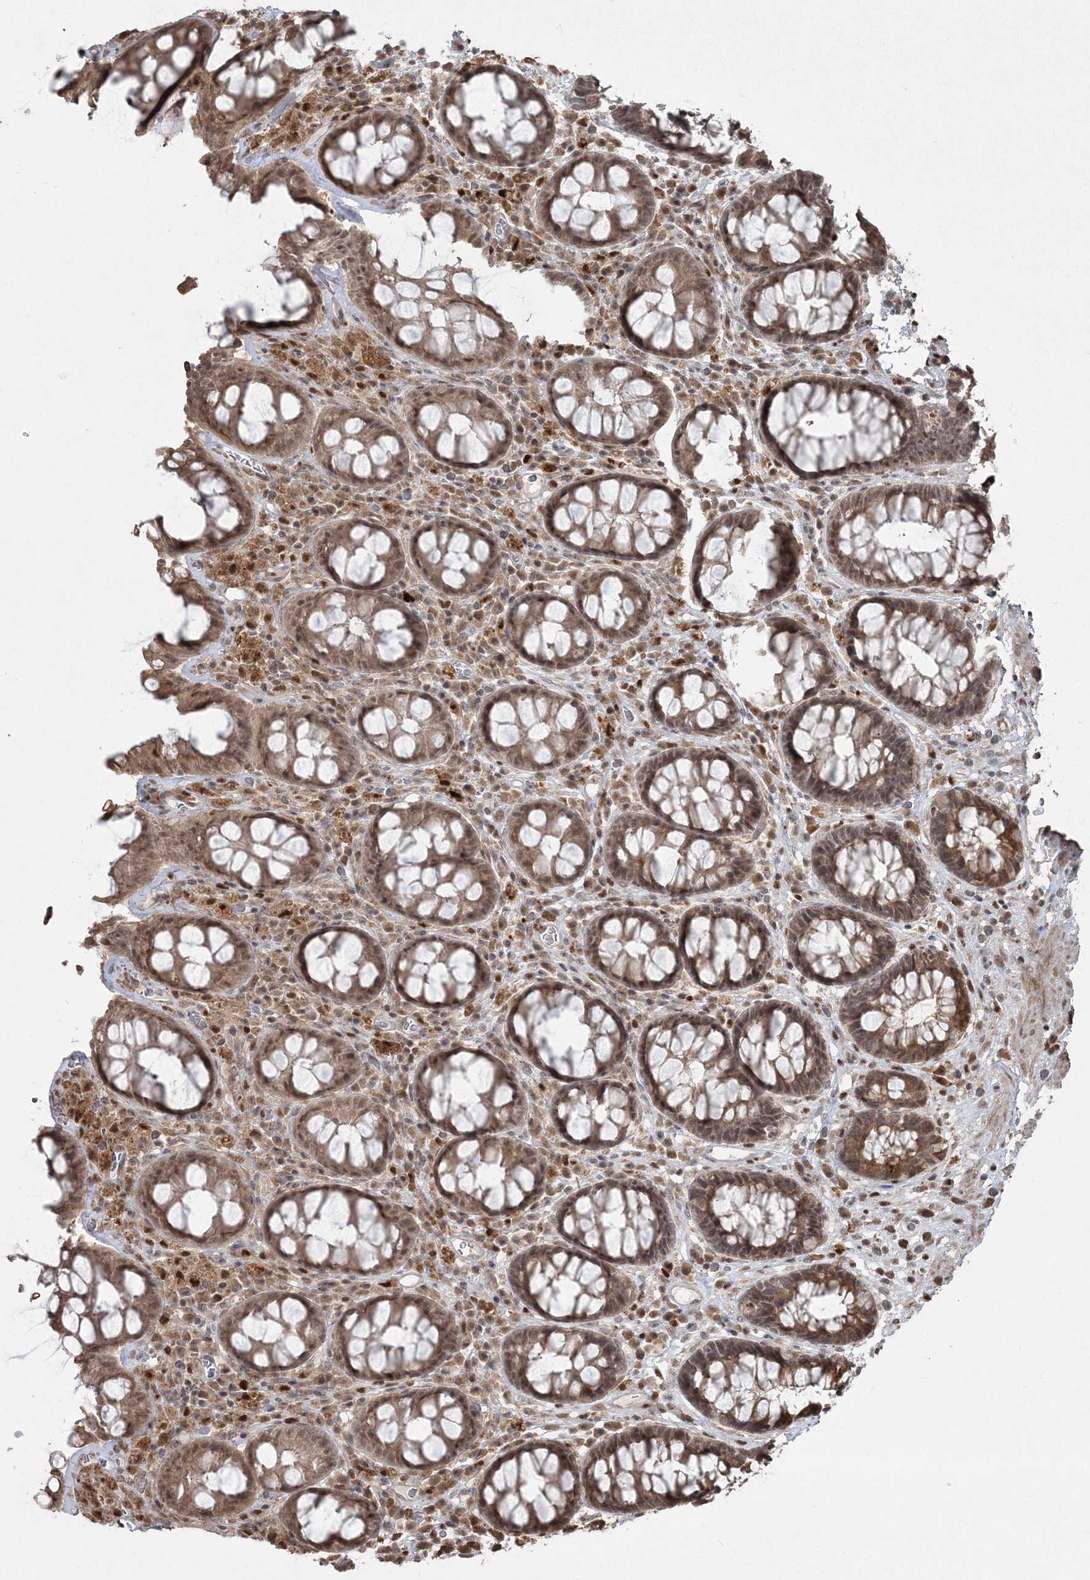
{"staining": {"intensity": "moderate", "quantity": ">75%", "location": "cytoplasmic/membranous,nuclear"}, "tissue": "rectum", "cell_type": "Glandular cells", "image_type": "normal", "snomed": [{"axis": "morphology", "description": "Normal tissue, NOS"}, {"axis": "topography", "description": "Rectum"}], "caption": "Moderate cytoplasmic/membranous,nuclear protein positivity is appreciated in about >75% of glandular cells in rectum.", "gene": "SLU7", "patient": {"sex": "male", "age": 64}}